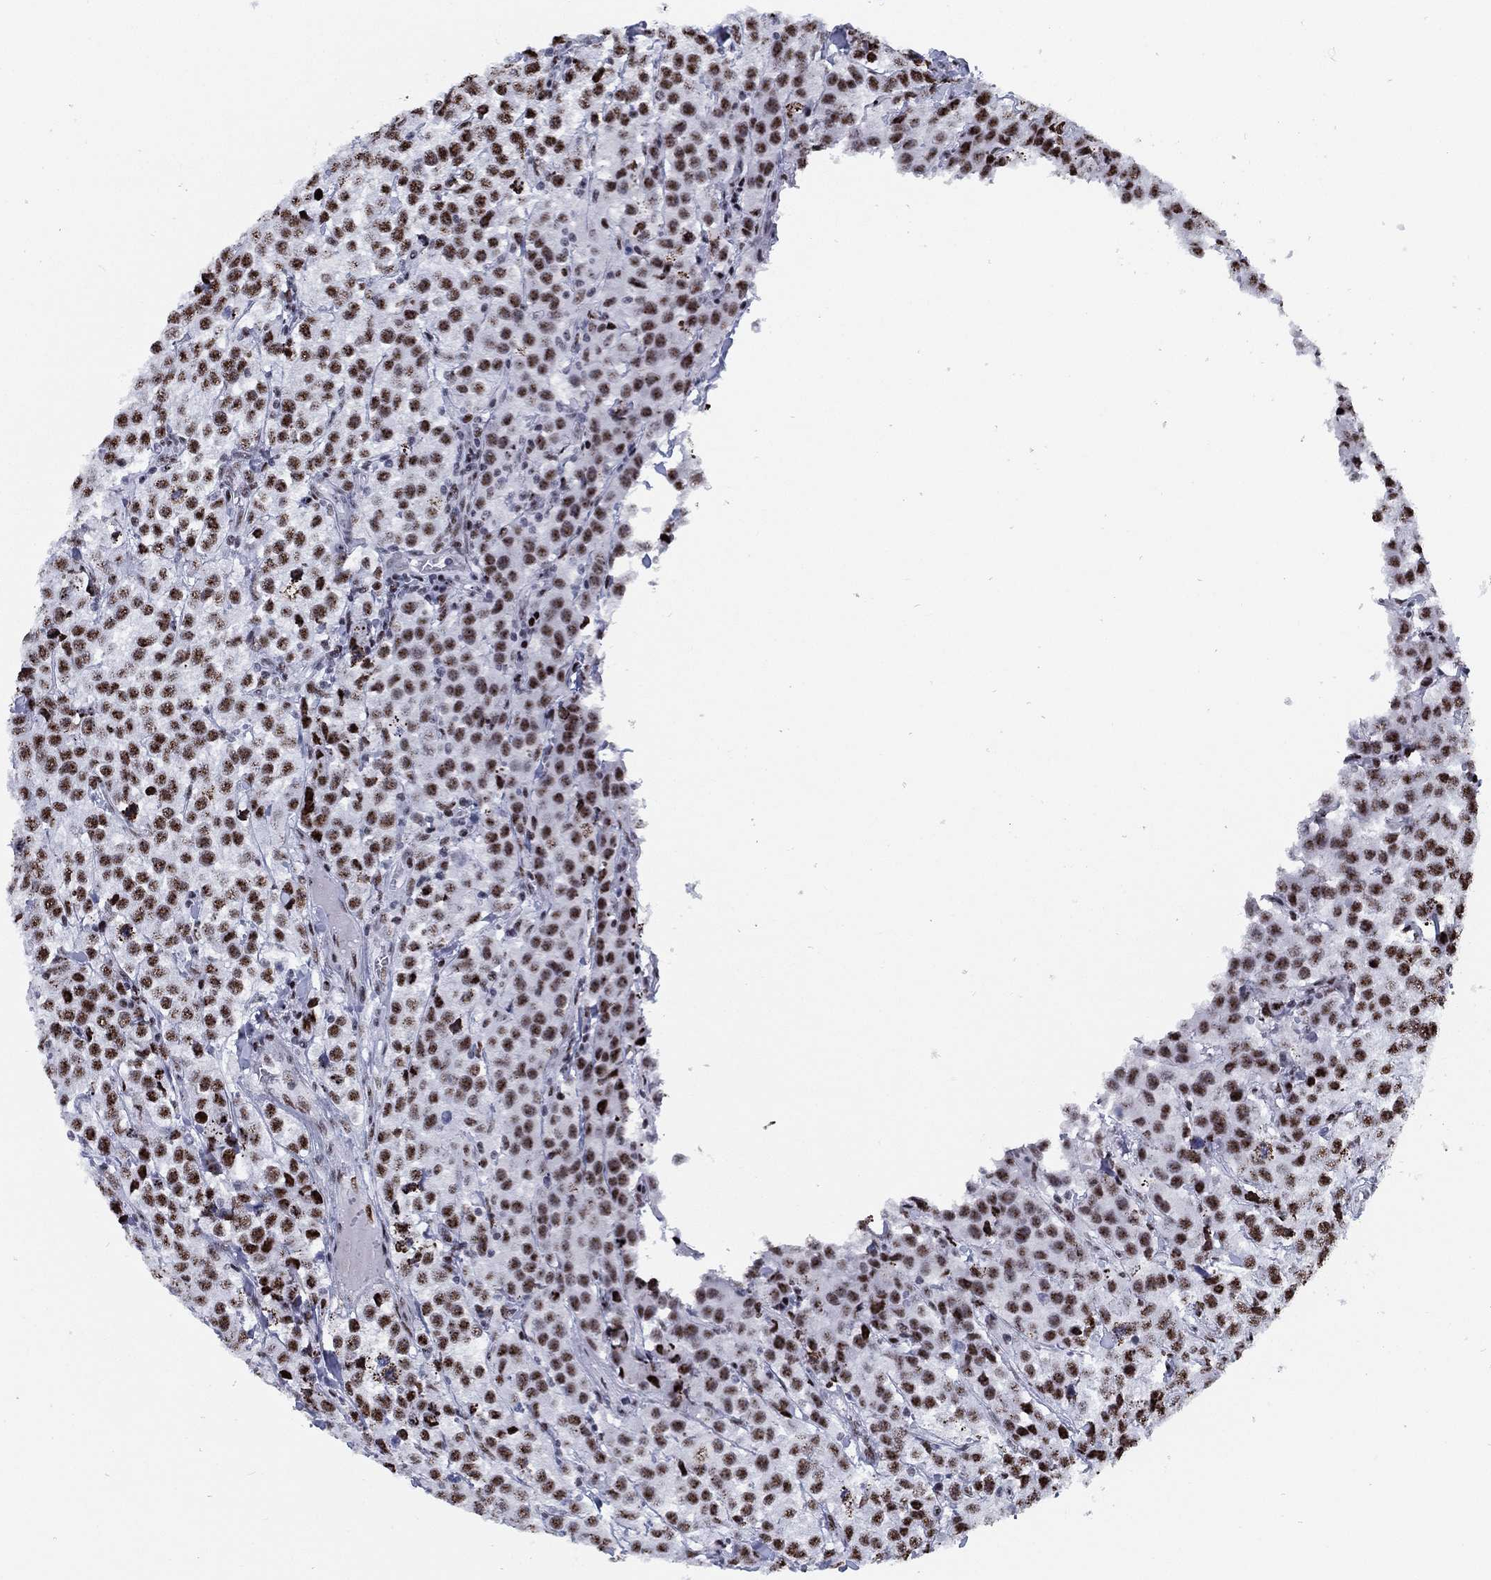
{"staining": {"intensity": "strong", "quantity": ">75%", "location": "nuclear"}, "tissue": "testis cancer", "cell_type": "Tumor cells", "image_type": "cancer", "snomed": [{"axis": "morphology", "description": "Seminoma, NOS"}, {"axis": "topography", "description": "Testis"}], "caption": "Protein analysis of seminoma (testis) tissue exhibits strong nuclear positivity in approximately >75% of tumor cells. (Brightfield microscopy of DAB IHC at high magnification).", "gene": "CYB561D2", "patient": {"sex": "male", "age": 59}}